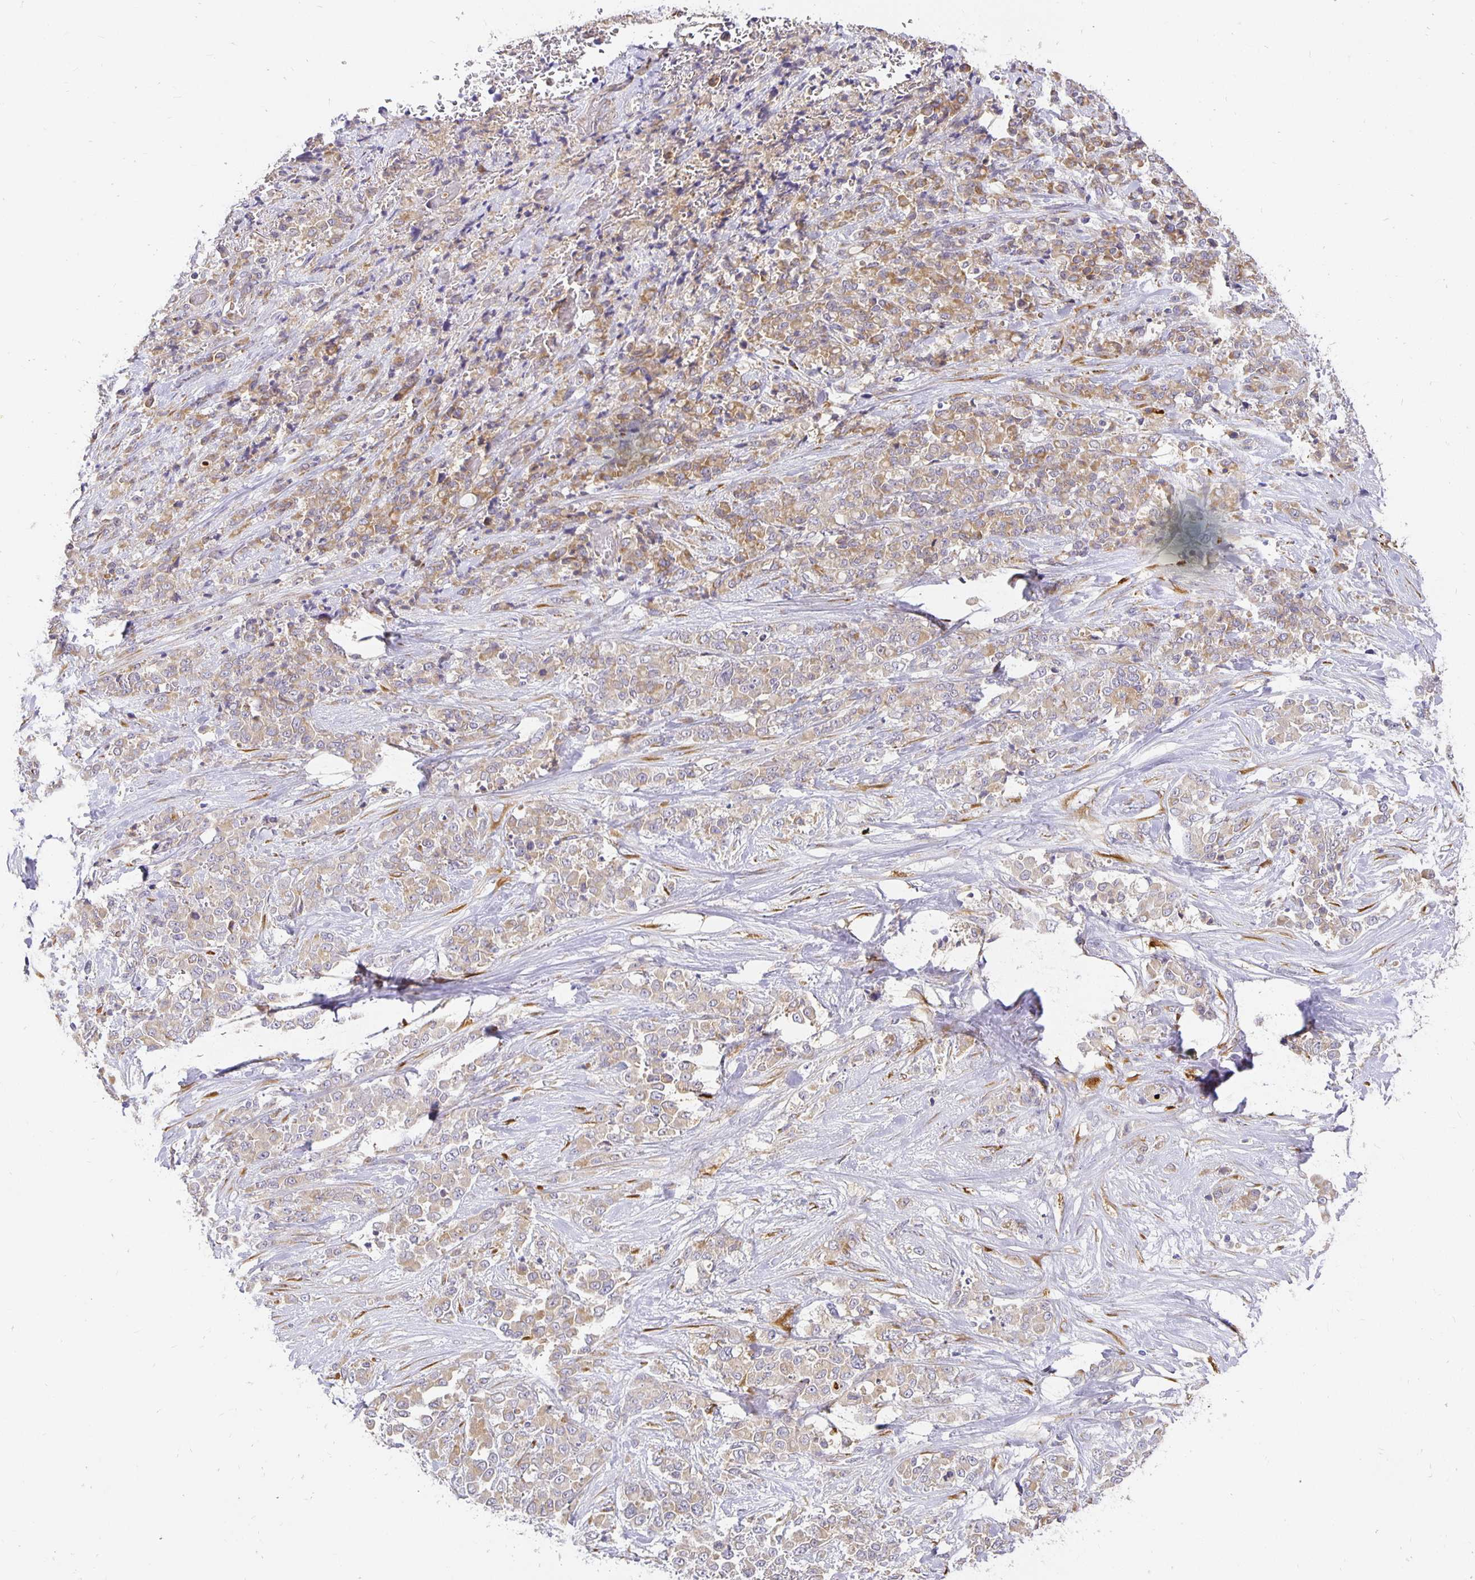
{"staining": {"intensity": "weak", "quantity": "25%-75%", "location": "cytoplasmic/membranous"}, "tissue": "stomach cancer", "cell_type": "Tumor cells", "image_type": "cancer", "snomed": [{"axis": "morphology", "description": "Adenocarcinoma, NOS"}, {"axis": "topography", "description": "Stomach"}], "caption": "Weak cytoplasmic/membranous staining for a protein is identified in approximately 25%-75% of tumor cells of stomach cancer using IHC.", "gene": "PLOD1", "patient": {"sex": "female", "age": 76}}